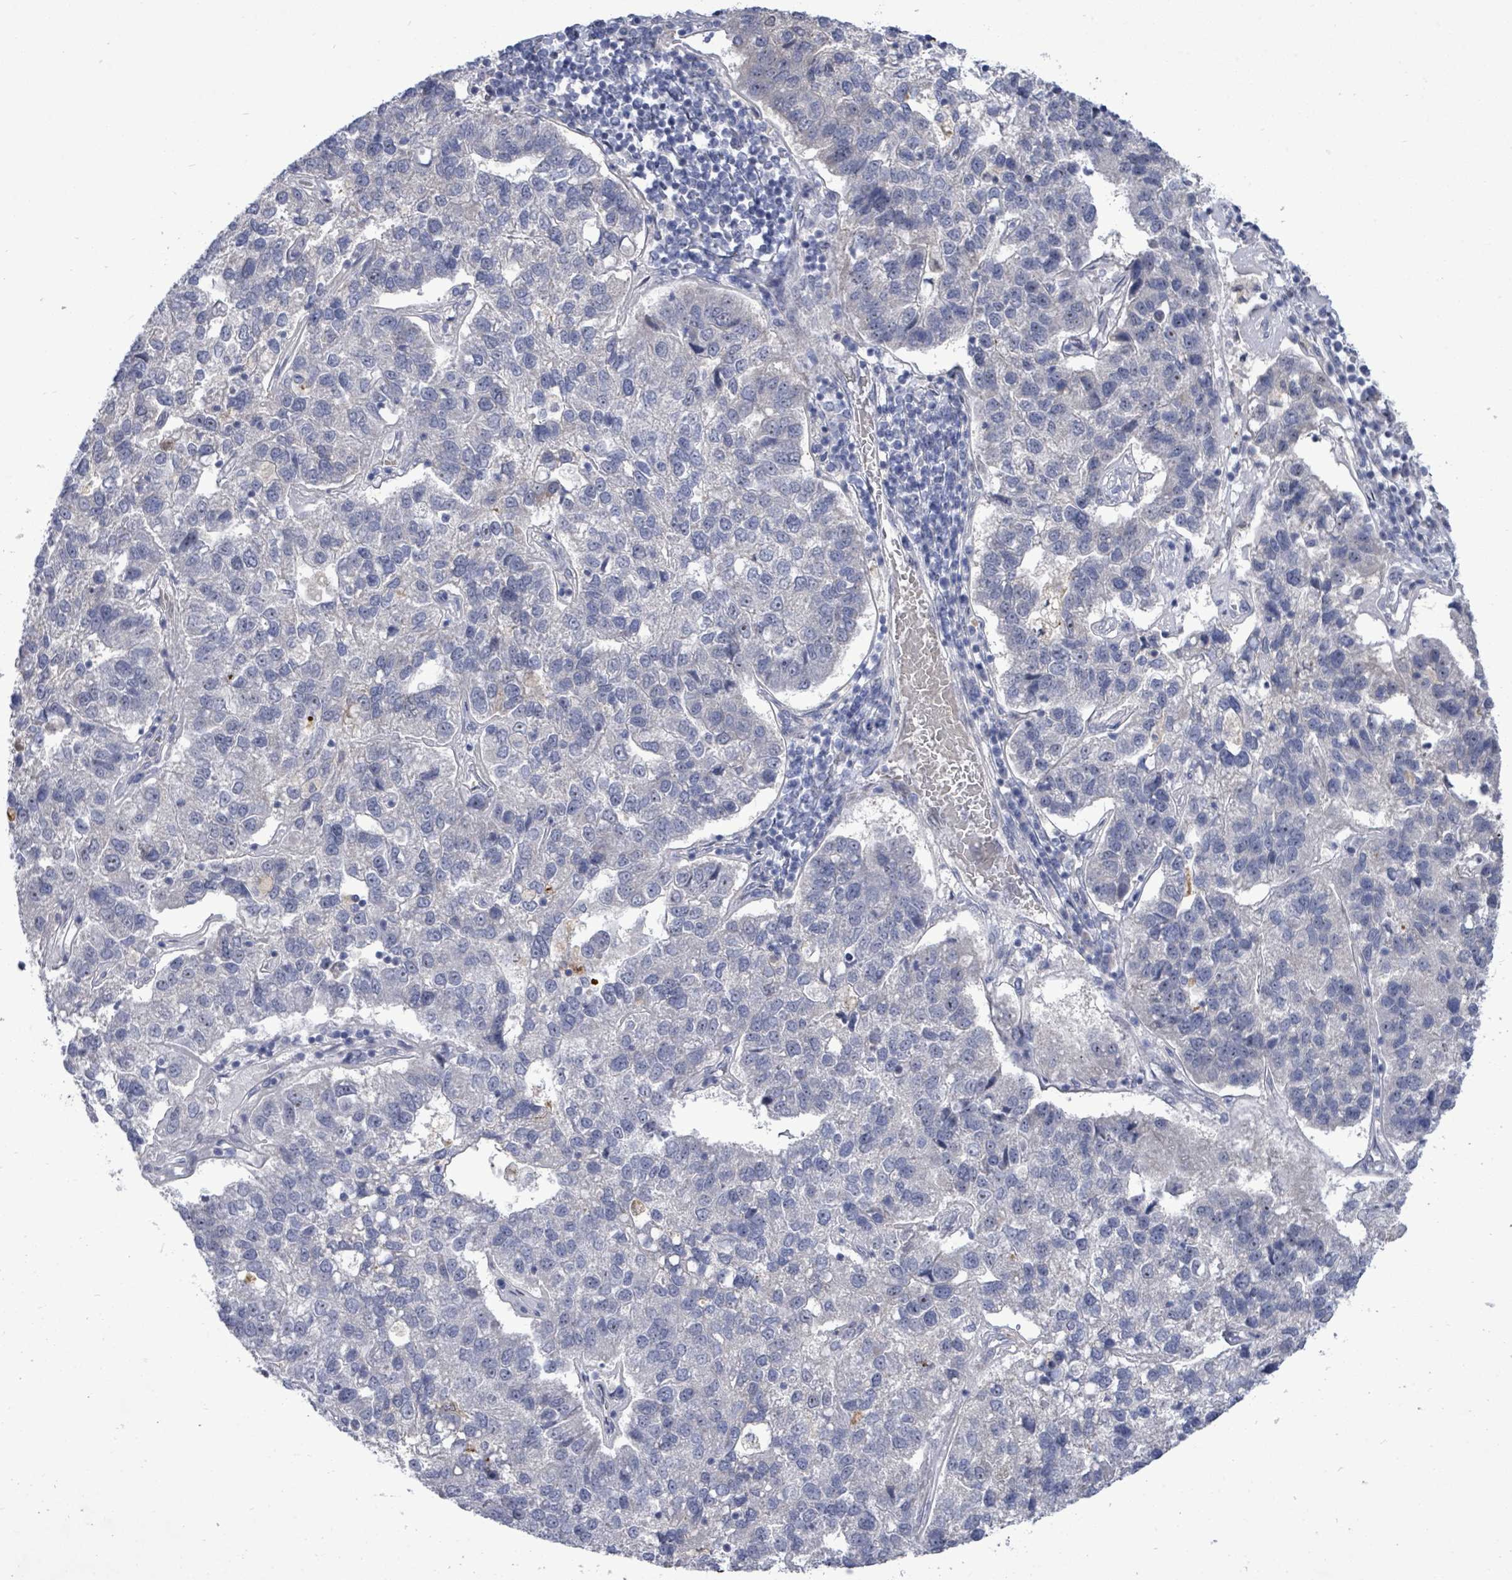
{"staining": {"intensity": "negative", "quantity": "none", "location": "none"}, "tissue": "pancreatic cancer", "cell_type": "Tumor cells", "image_type": "cancer", "snomed": [{"axis": "morphology", "description": "Adenocarcinoma, NOS"}, {"axis": "topography", "description": "Pancreas"}], "caption": "High magnification brightfield microscopy of pancreatic cancer stained with DAB (brown) and counterstained with hematoxylin (blue): tumor cells show no significant positivity. The staining is performed using DAB brown chromogen with nuclei counter-stained in using hematoxylin.", "gene": "CT45A5", "patient": {"sex": "female", "age": 61}}